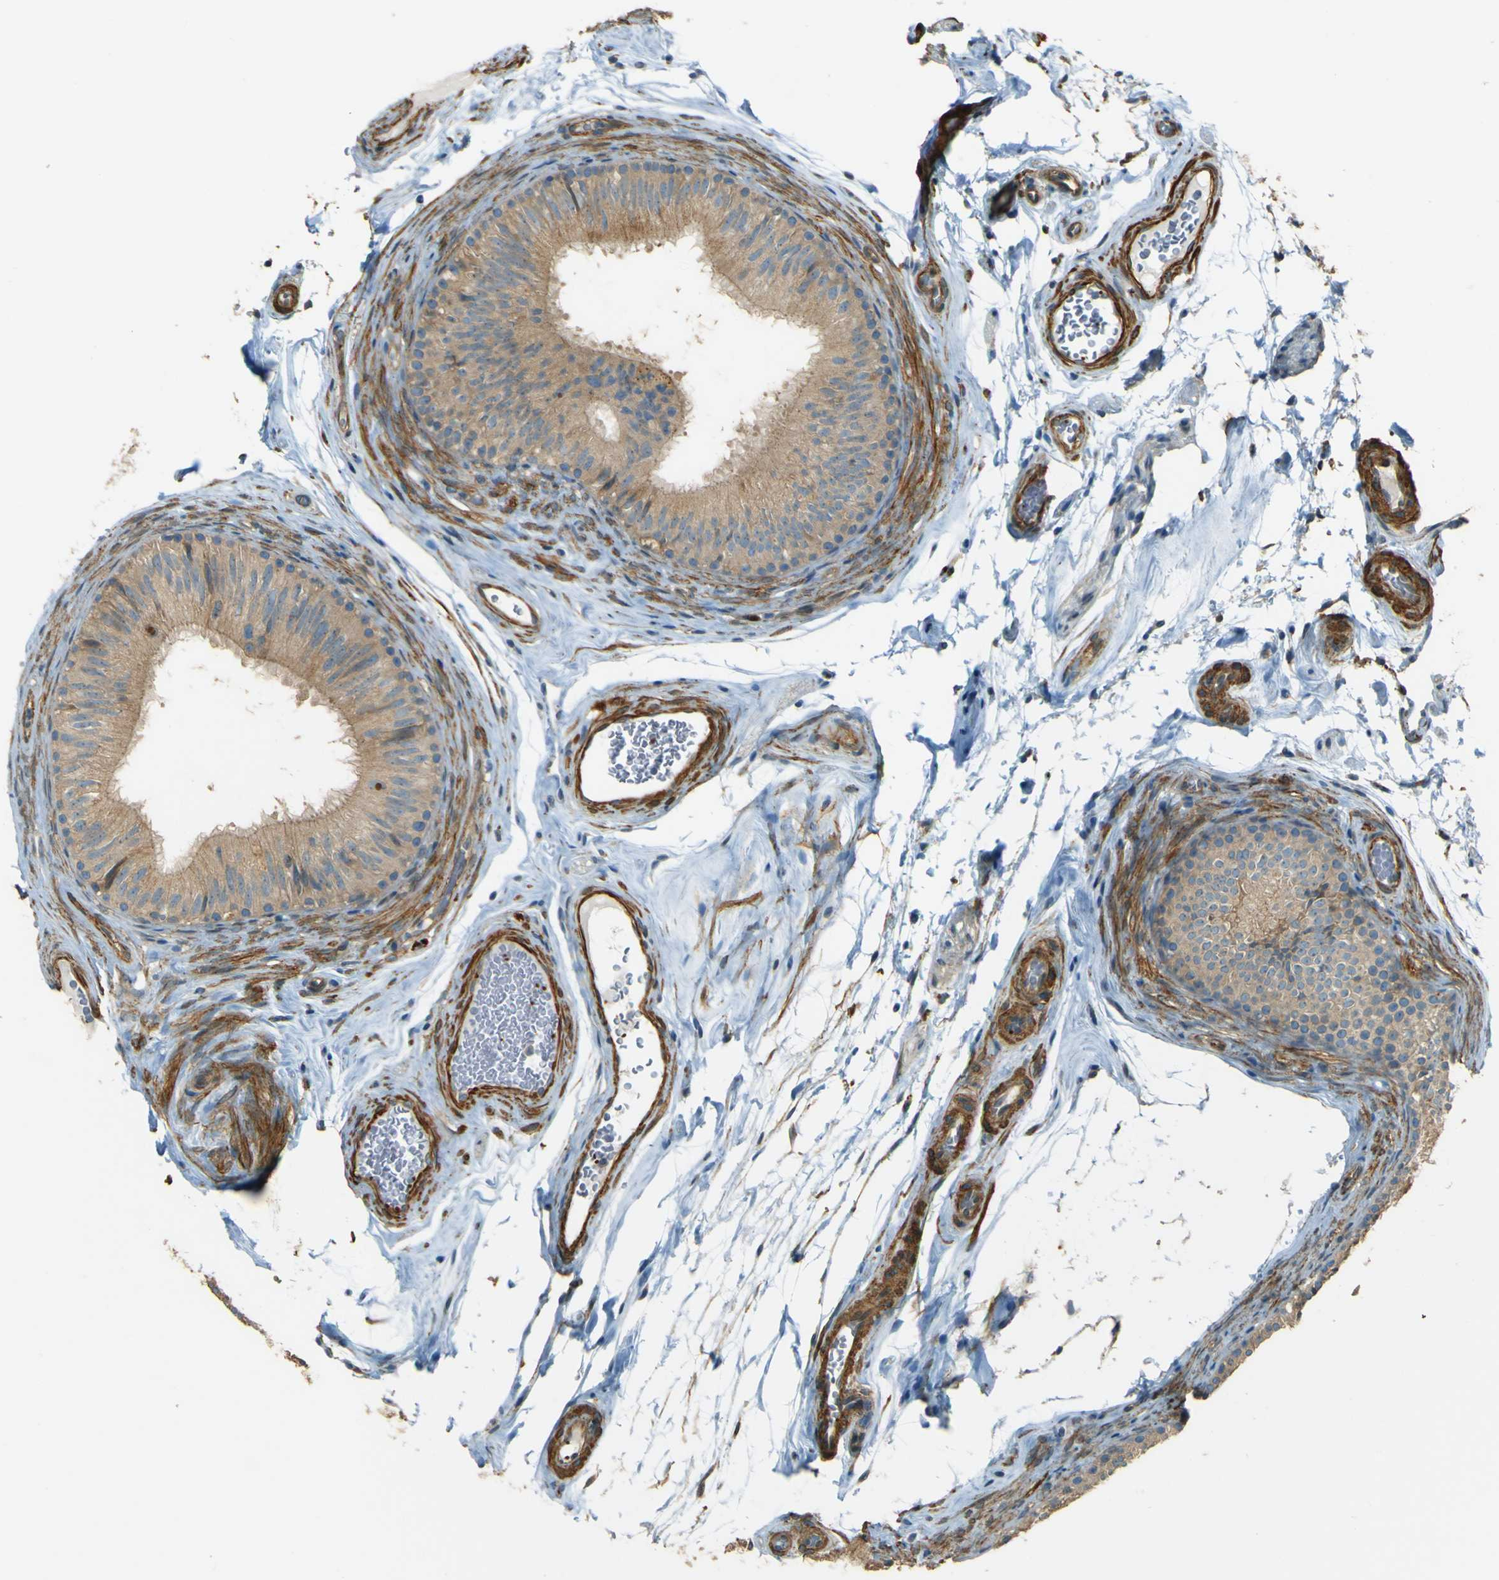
{"staining": {"intensity": "moderate", "quantity": ">75%", "location": "cytoplasmic/membranous"}, "tissue": "epididymis", "cell_type": "Glandular cells", "image_type": "normal", "snomed": [{"axis": "morphology", "description": "Normal tissue, NOS"}, {"axis": "topography", "description": "Epididymis"}], "caption": "Protein staining reveals moderate cytoplasmic/membranous staining in about >75% of glandular cells in benign epididymis. (brown staining indicates protein expression, while blue staining denotes nuclei).", "gene": "NEXN", "patient": {"sex": "male", "age": 36}}